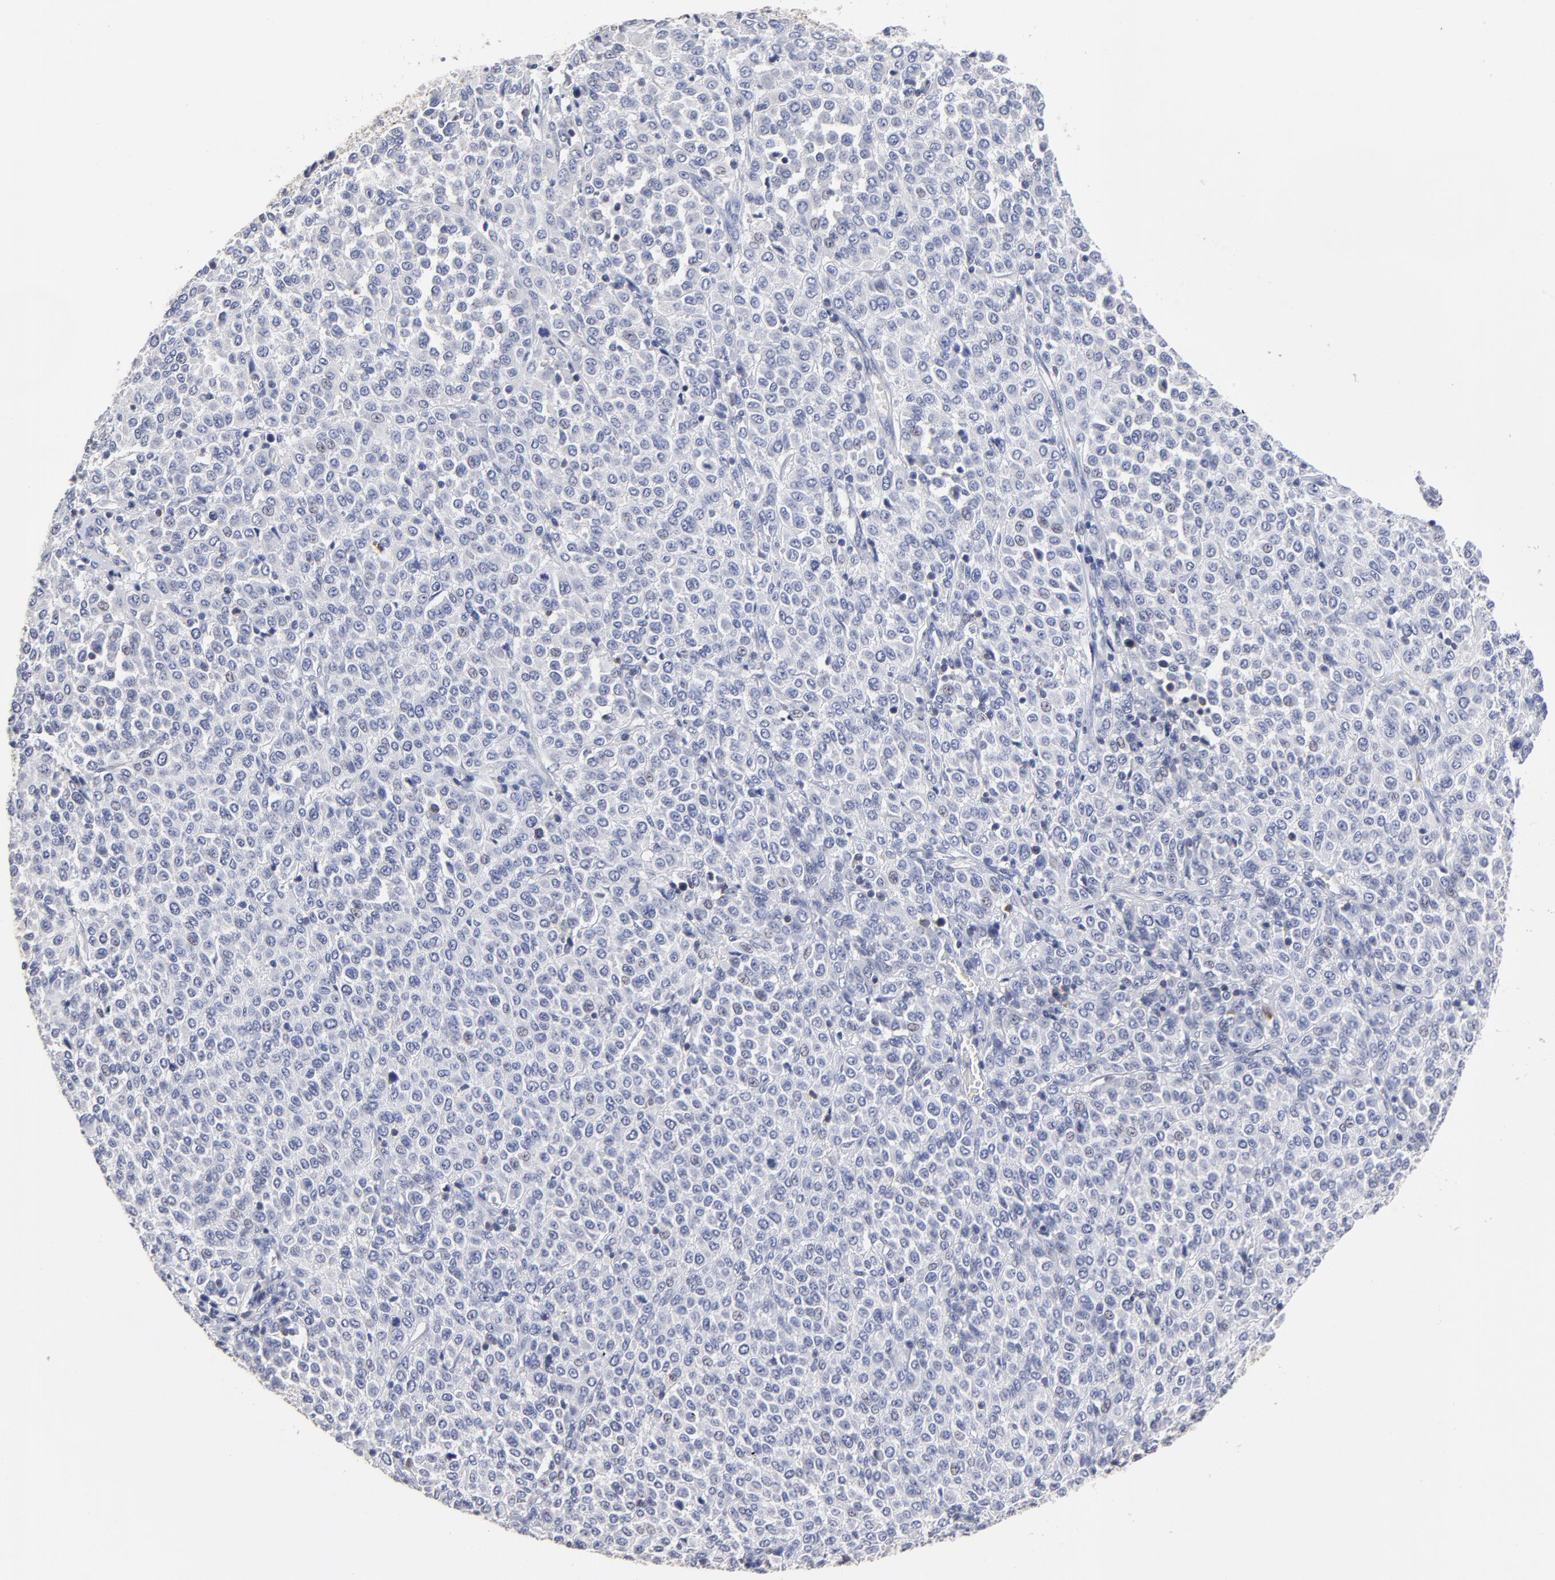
{"staining": {"intensity": "negative", "quantity": "none", "location": "none"}, "tissue": "melanoma", "cell_type": "Tumor cells", "image_type": "cancer", "snomed": [{"axis": "morphology", "description": "Malignant melanoma, Metastatic site"}, {"axis": "topography", "description": "Pancreas"}], "caption": "There is no significant staining in tumor cells of melanoma.", "gene": "TRAT1", "patient": {"sex": "female", "age": 30}}